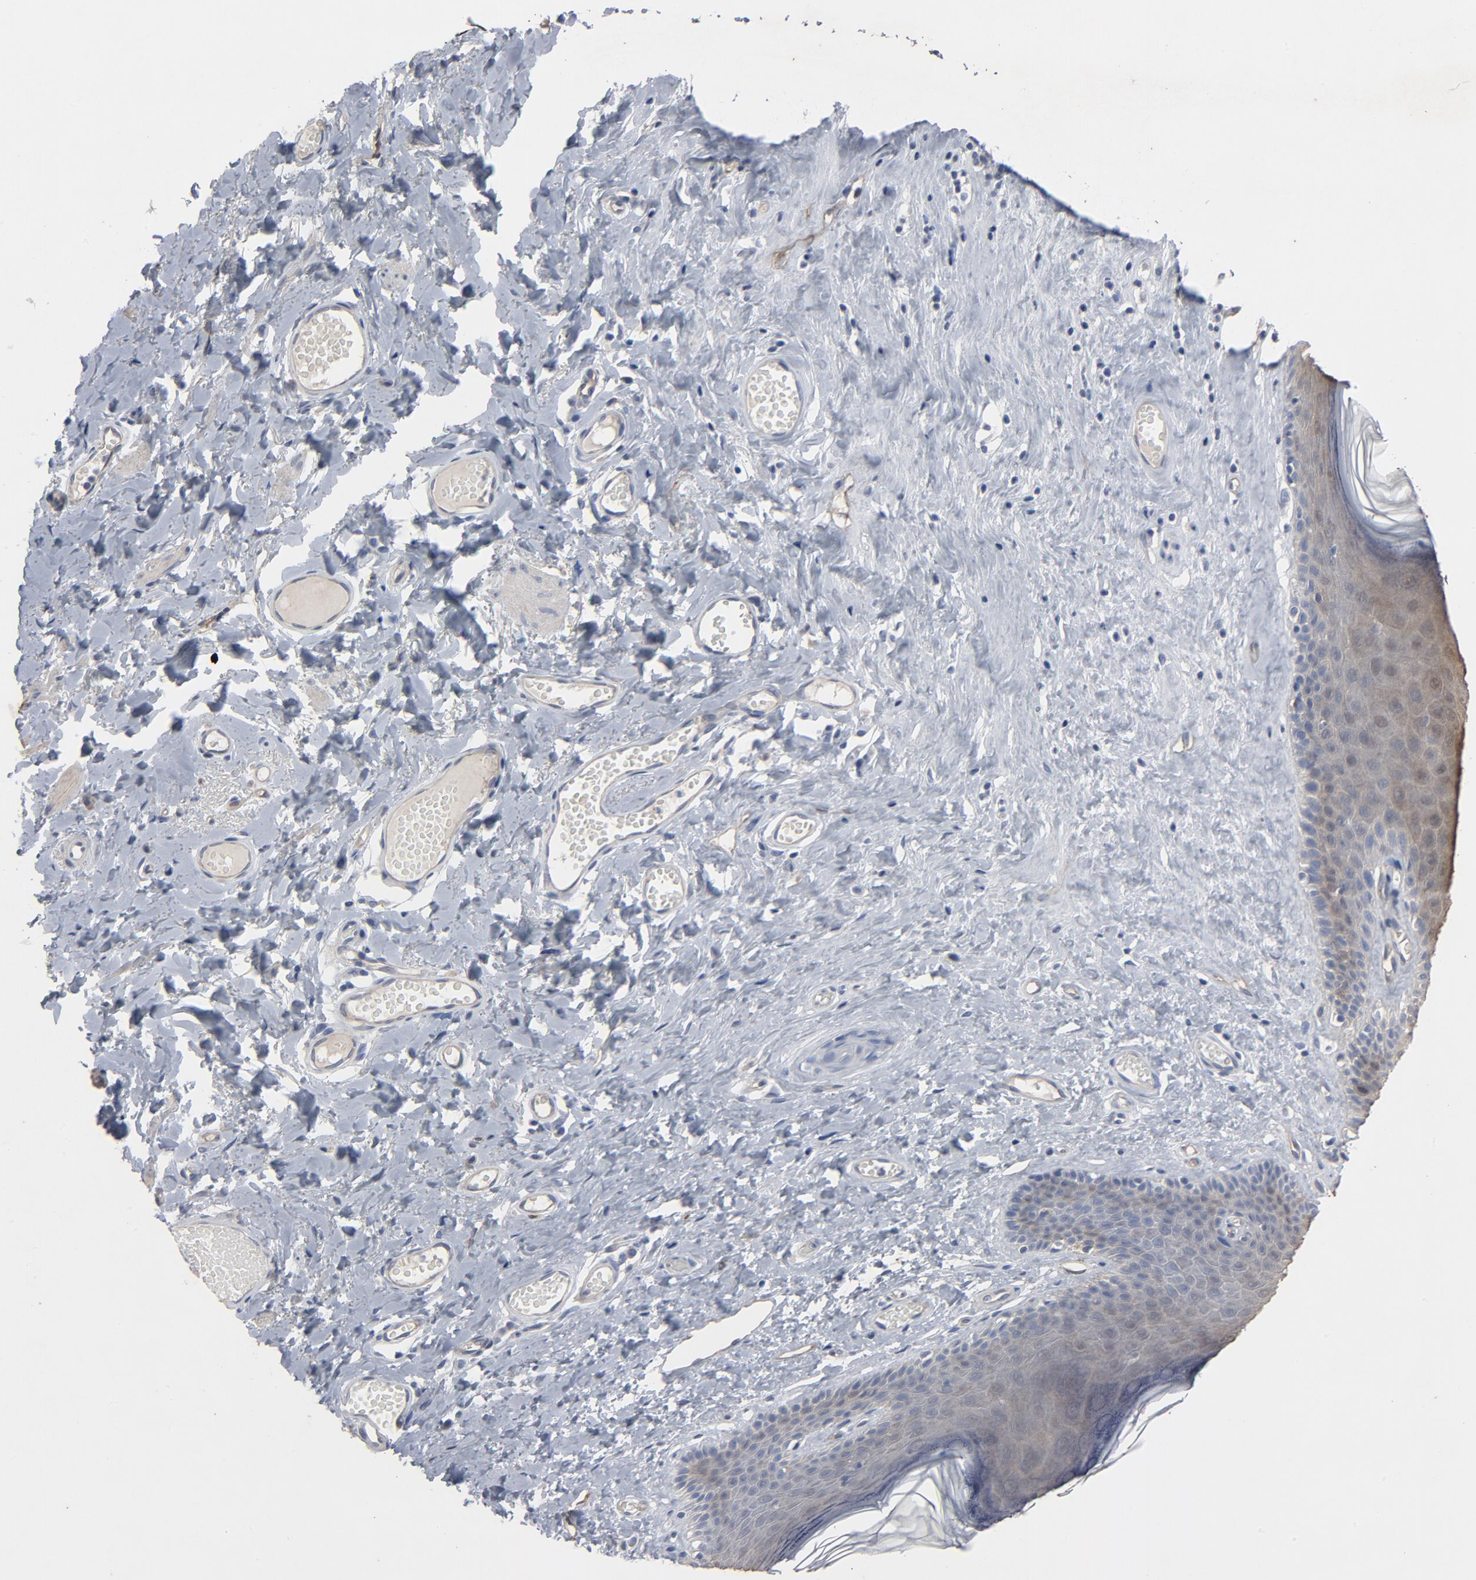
{"staining": {"intensity": "moderate", "quantity": ">75%", "location": "cytoplasmic/membranous,nuclear"}, "tissue": "skin", "cell_type": "Epidermal cells", "image_type": "normal", "snomed": [{"axis": "morphology", "description": "Normal tissue, NOS"}, {"axis": "morphology", "description": "Inflammation, NOS"}, {"axis": "topography", "description": "Vulva"}], "caption": "Immunohistochemical staining of normal skin shows moderate cytoplasmic/membranous,nuclear protein expression in approximately >75% of epidermal cells. The protein is shown in brown color, while the nuclei are stained blue.", "gene": "KDR", "patient": {"sex": "female", "age": 84}}